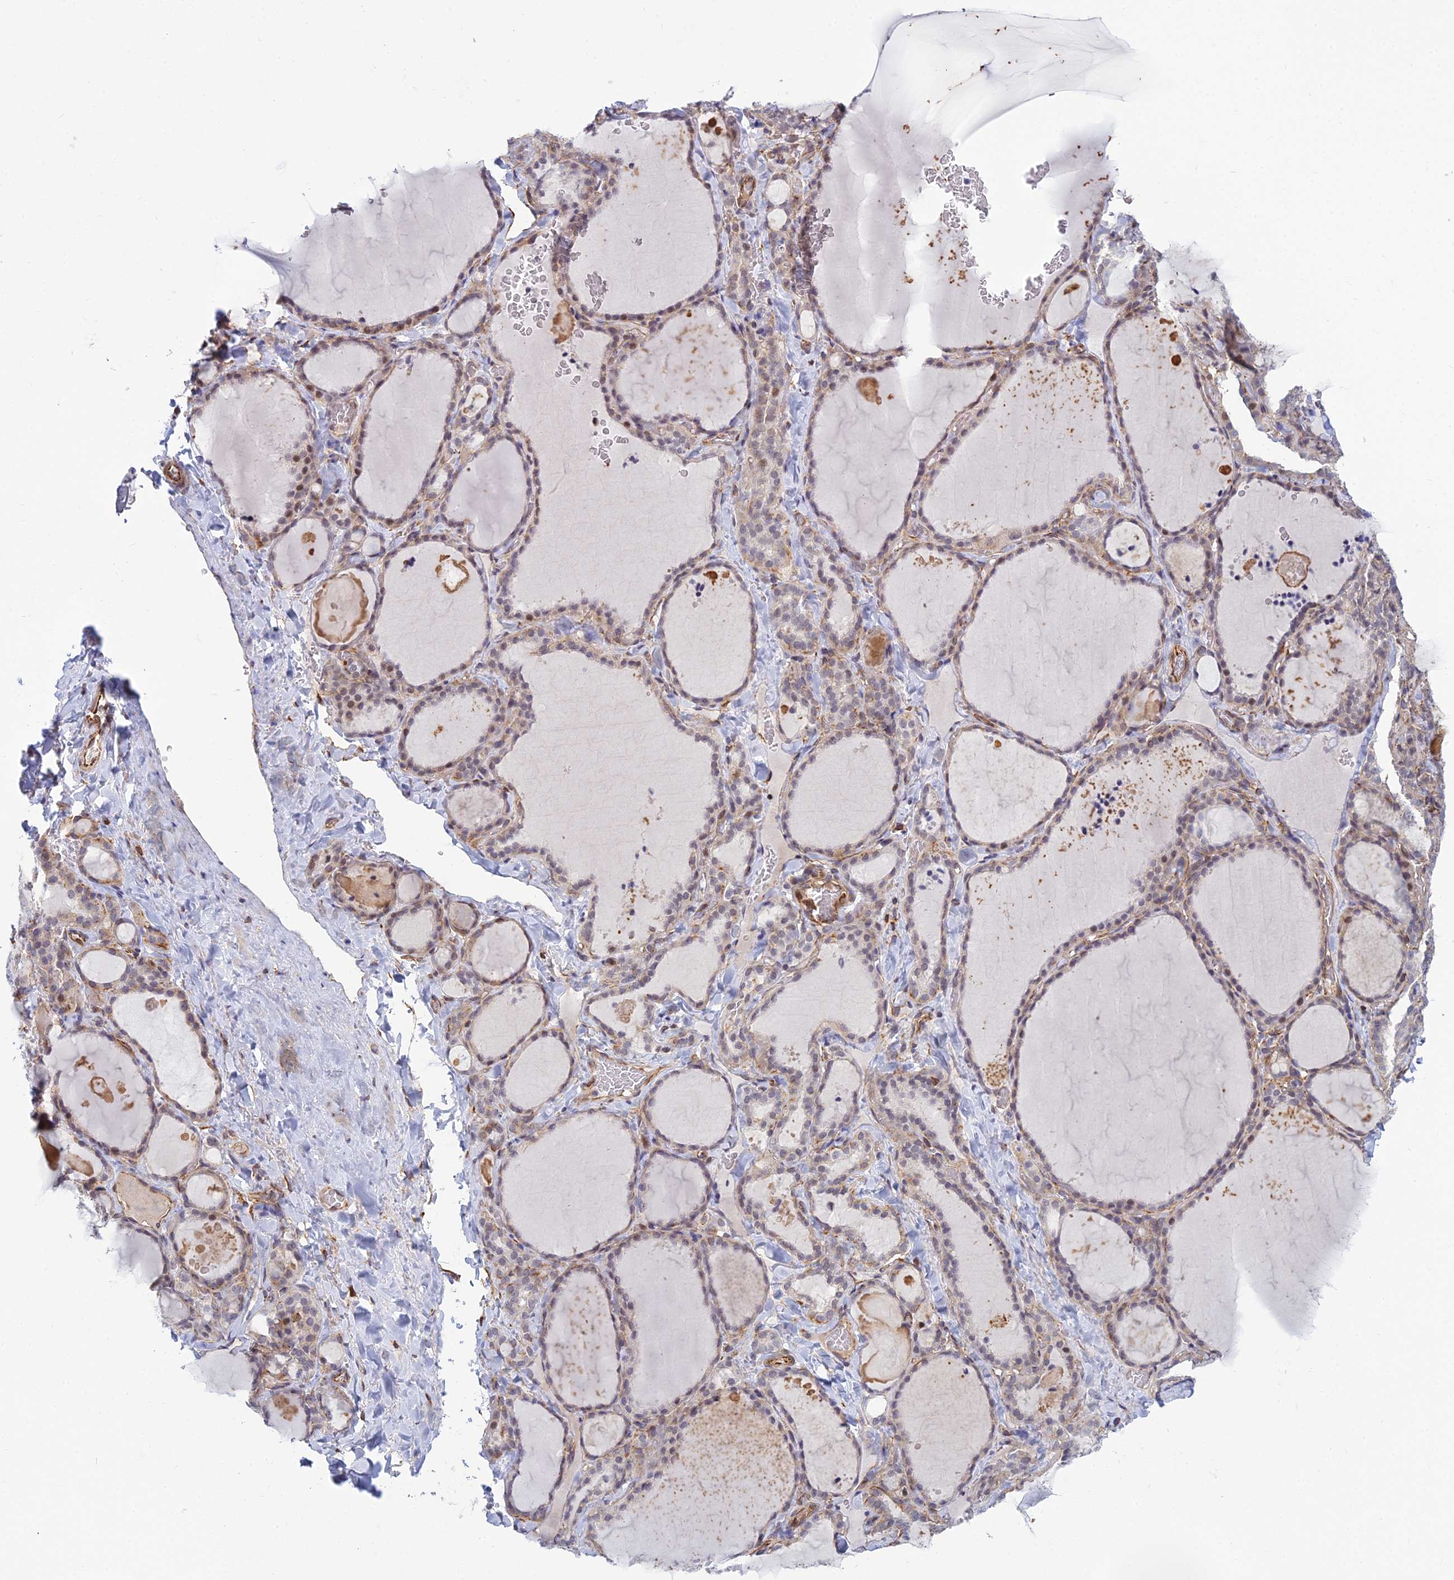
{"staining": {"intensity": "weak", "quantity": "25%-75%", "location": "cytoplasmic/membranous,nuclear"}, "tissue": "thyroid gland", "cell_type": "Glandular cells", "image_type": "normal", "snomed": [{"axis": "morphology", "description": "Normal tissue, NOS"}, {"axis": "topography", "description": "Thyroid gland"}], "caption": "IHC photomicrograph of benign thyroid gland stained for a protein (brown), which reveals low levels of weak cytoplasmic/membranous,nuclear positivity in about 25%-75% of glandular cells.", "gene": "SAPCD2", "patient": {"sex": "female", "age": 22}}